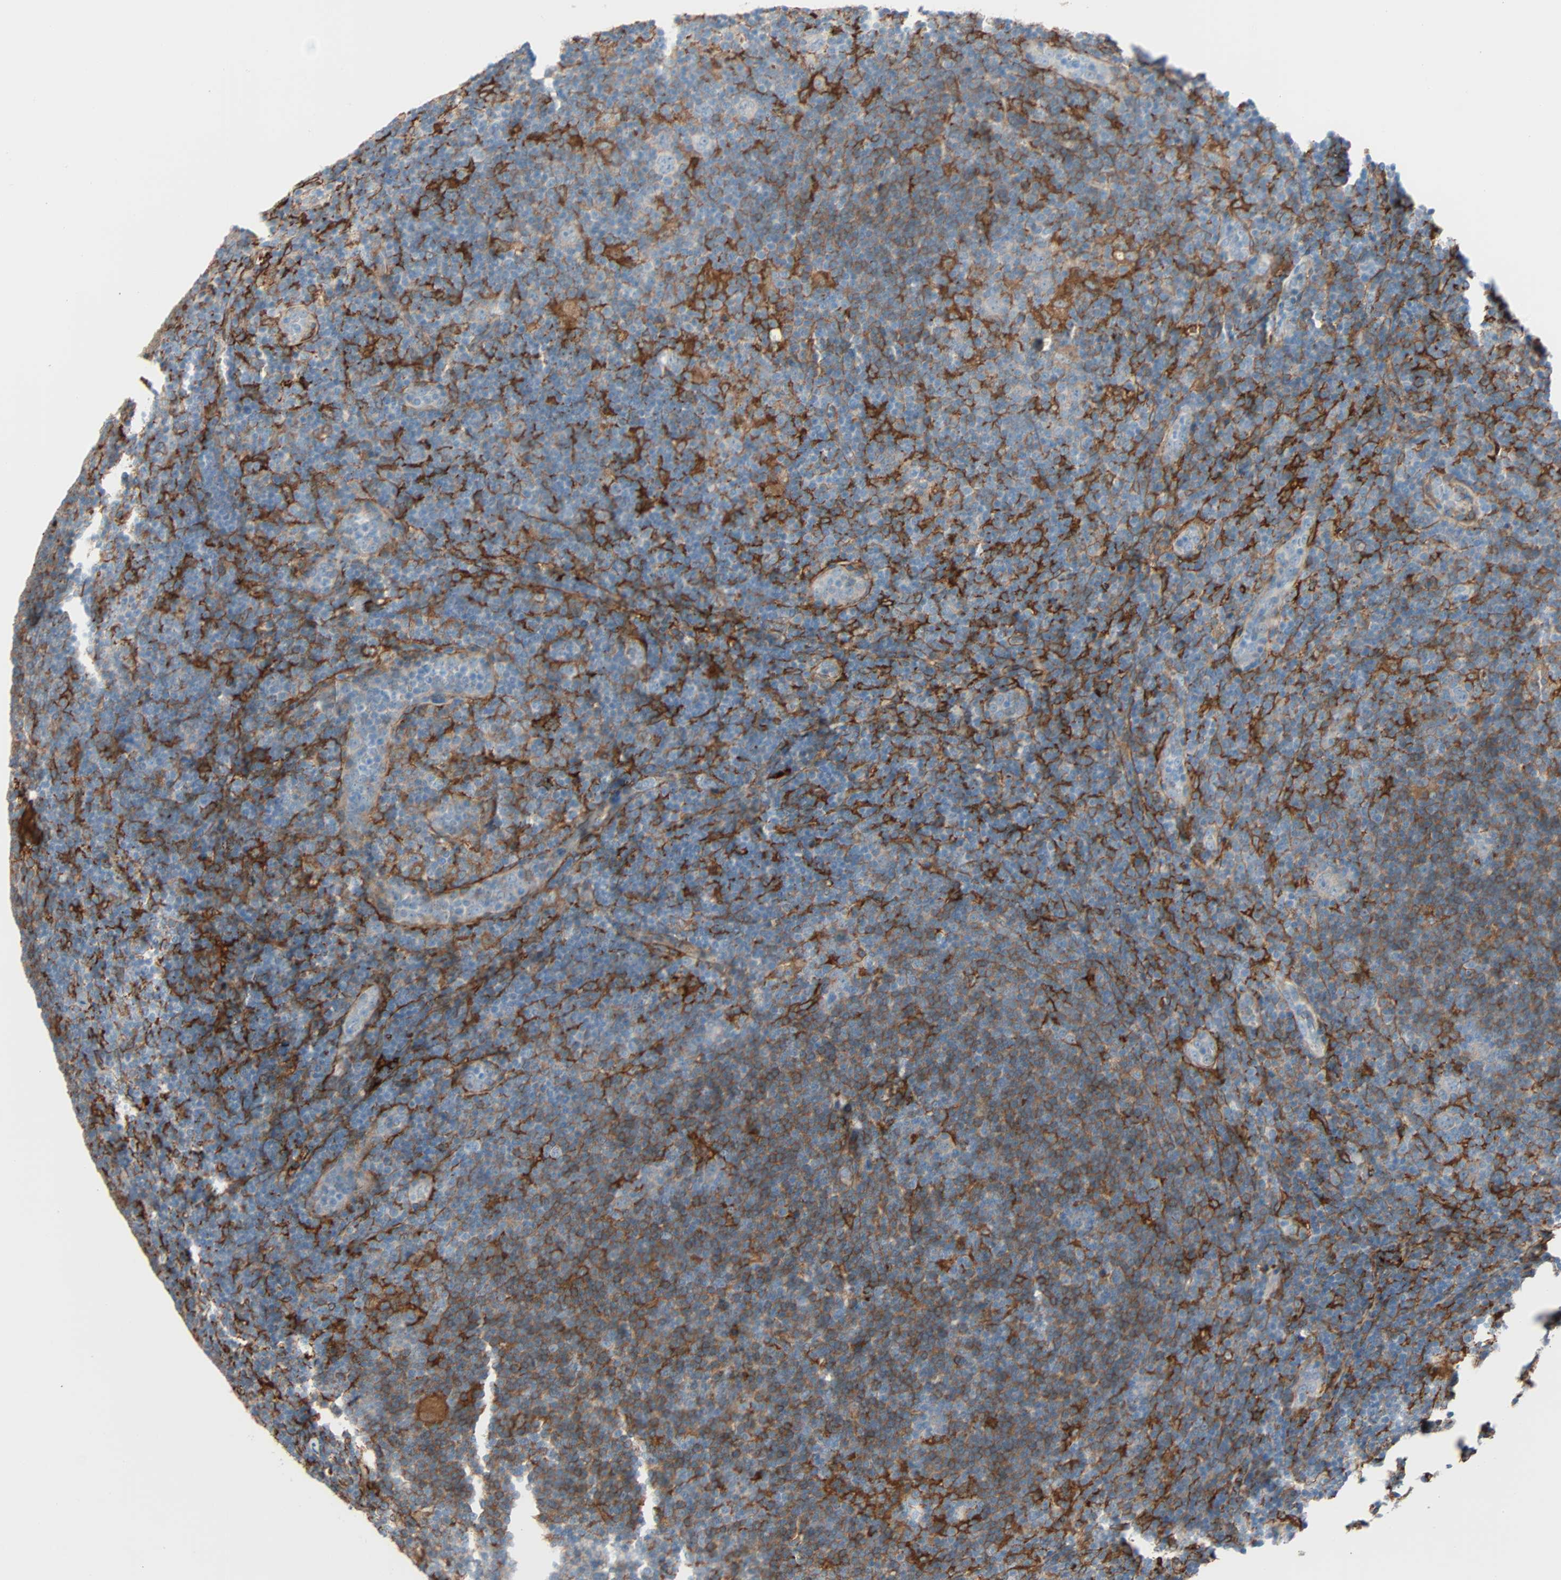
{"staining": {"intensity": "weak", "quantity": ">75%", "location": "cytoplasmic/membranous"}, "tissue": "lymphoma", "cell_type": "Tumor cells", "image_type": "cancer", "snomed": [{"axis": "morphology", "description": "Hodgkin's disease, NOS"}, {"axis": "topography", "description": "Lymph node"}], "caption": "IHC of Hodgkin's disease displays low levels of weak cytoplasmic/membranous expression in approximately >75% of tumor cells.", "gene": "EPB41L2", "patient": {"sex": "female", "age": 57}}